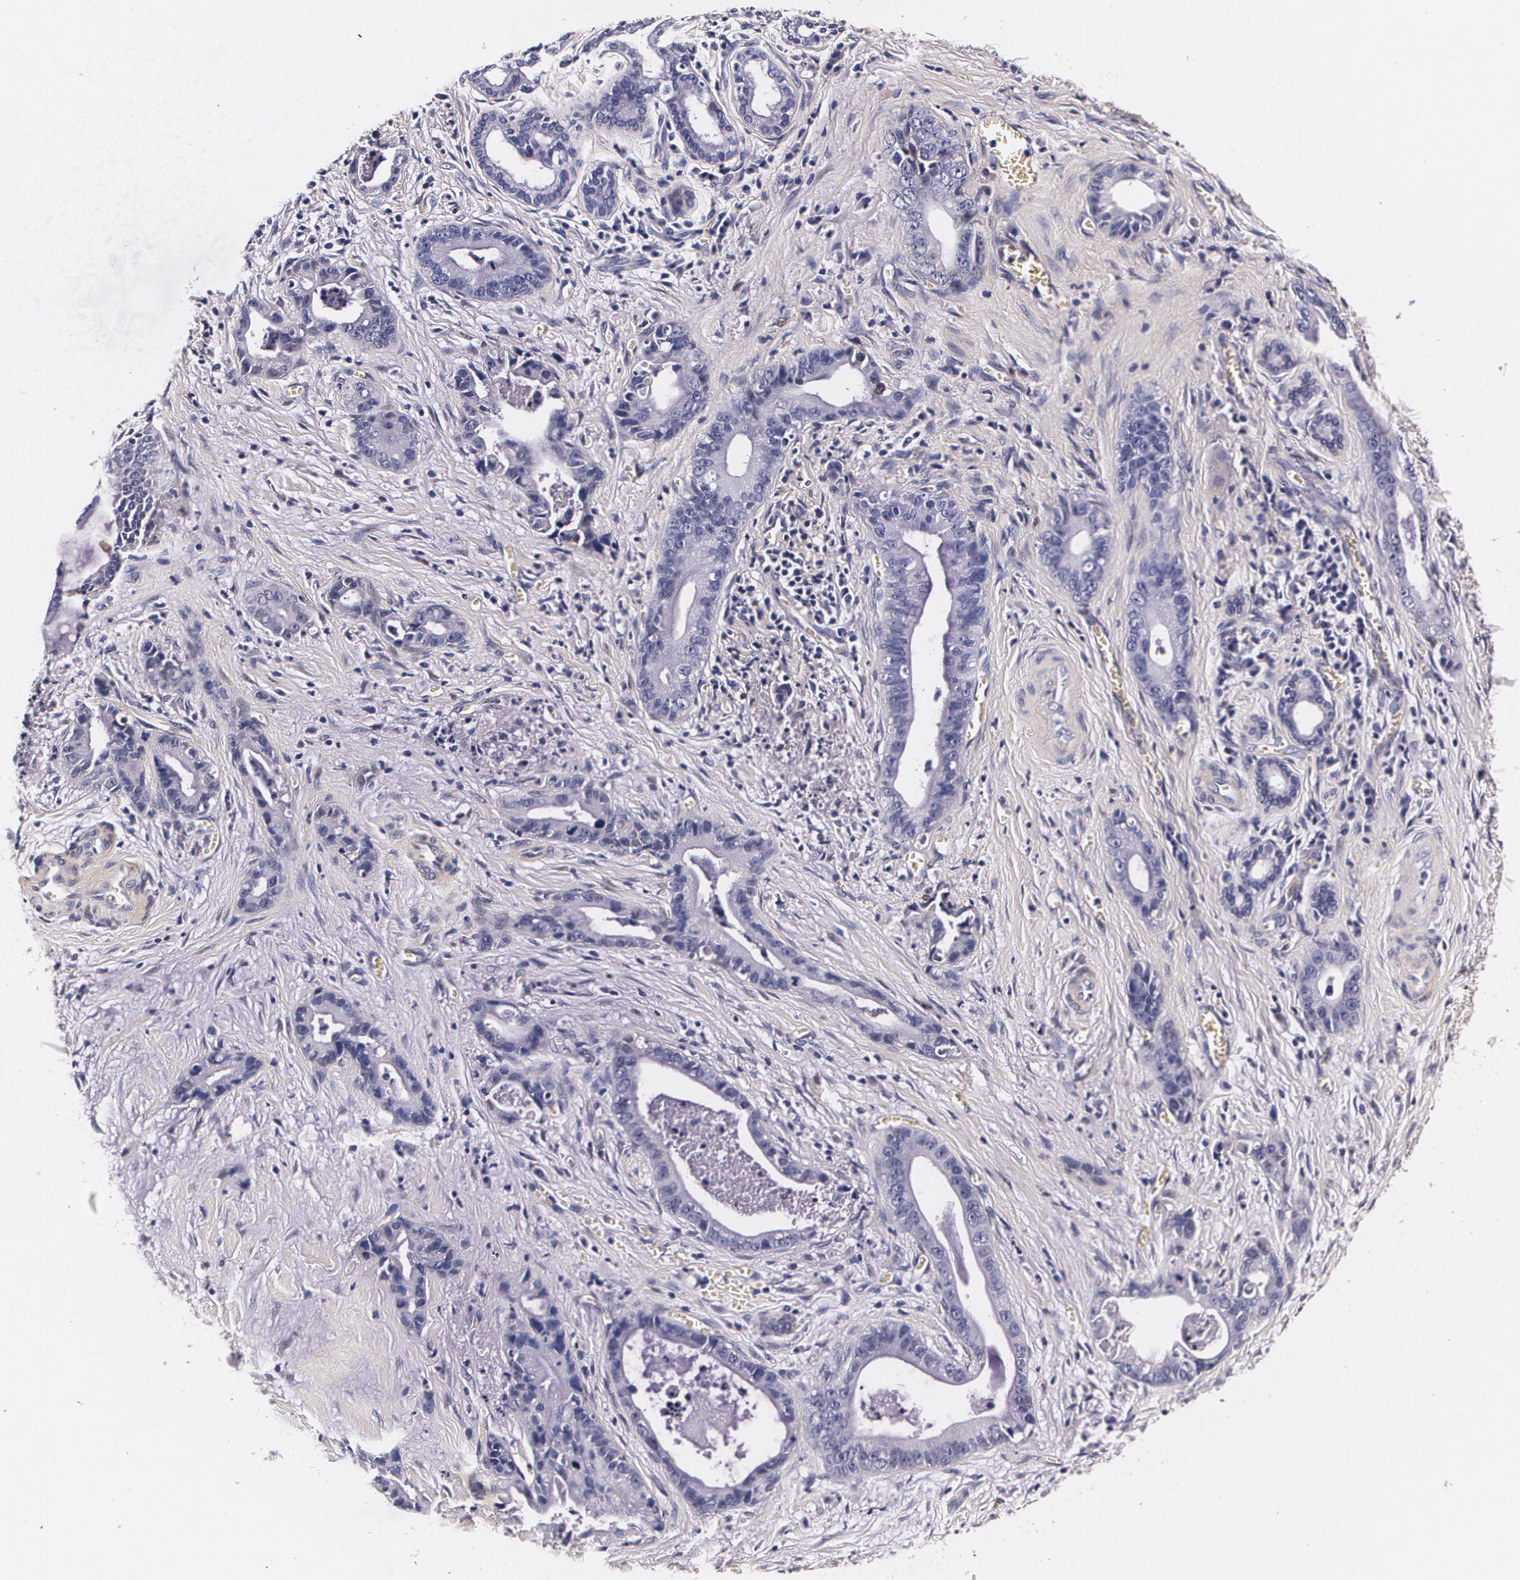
{"staining": {"intensity": "negative", "quantity": "none", "location": "none"}, "tissue": "liver cancer", "cell_type": "Tumor cells", "image_type": "cancer", "snomed": [{"axis": "morphology", "description": "Cholangiocarcinoma"}, {"axis": "topography", "description": "Liver"}], "caption": "Tumor cells are negative for protein expression in human cholangiocarcinoma (liver).", "gene": "TTR", "patient": {"sex": "female", "age": 55}}